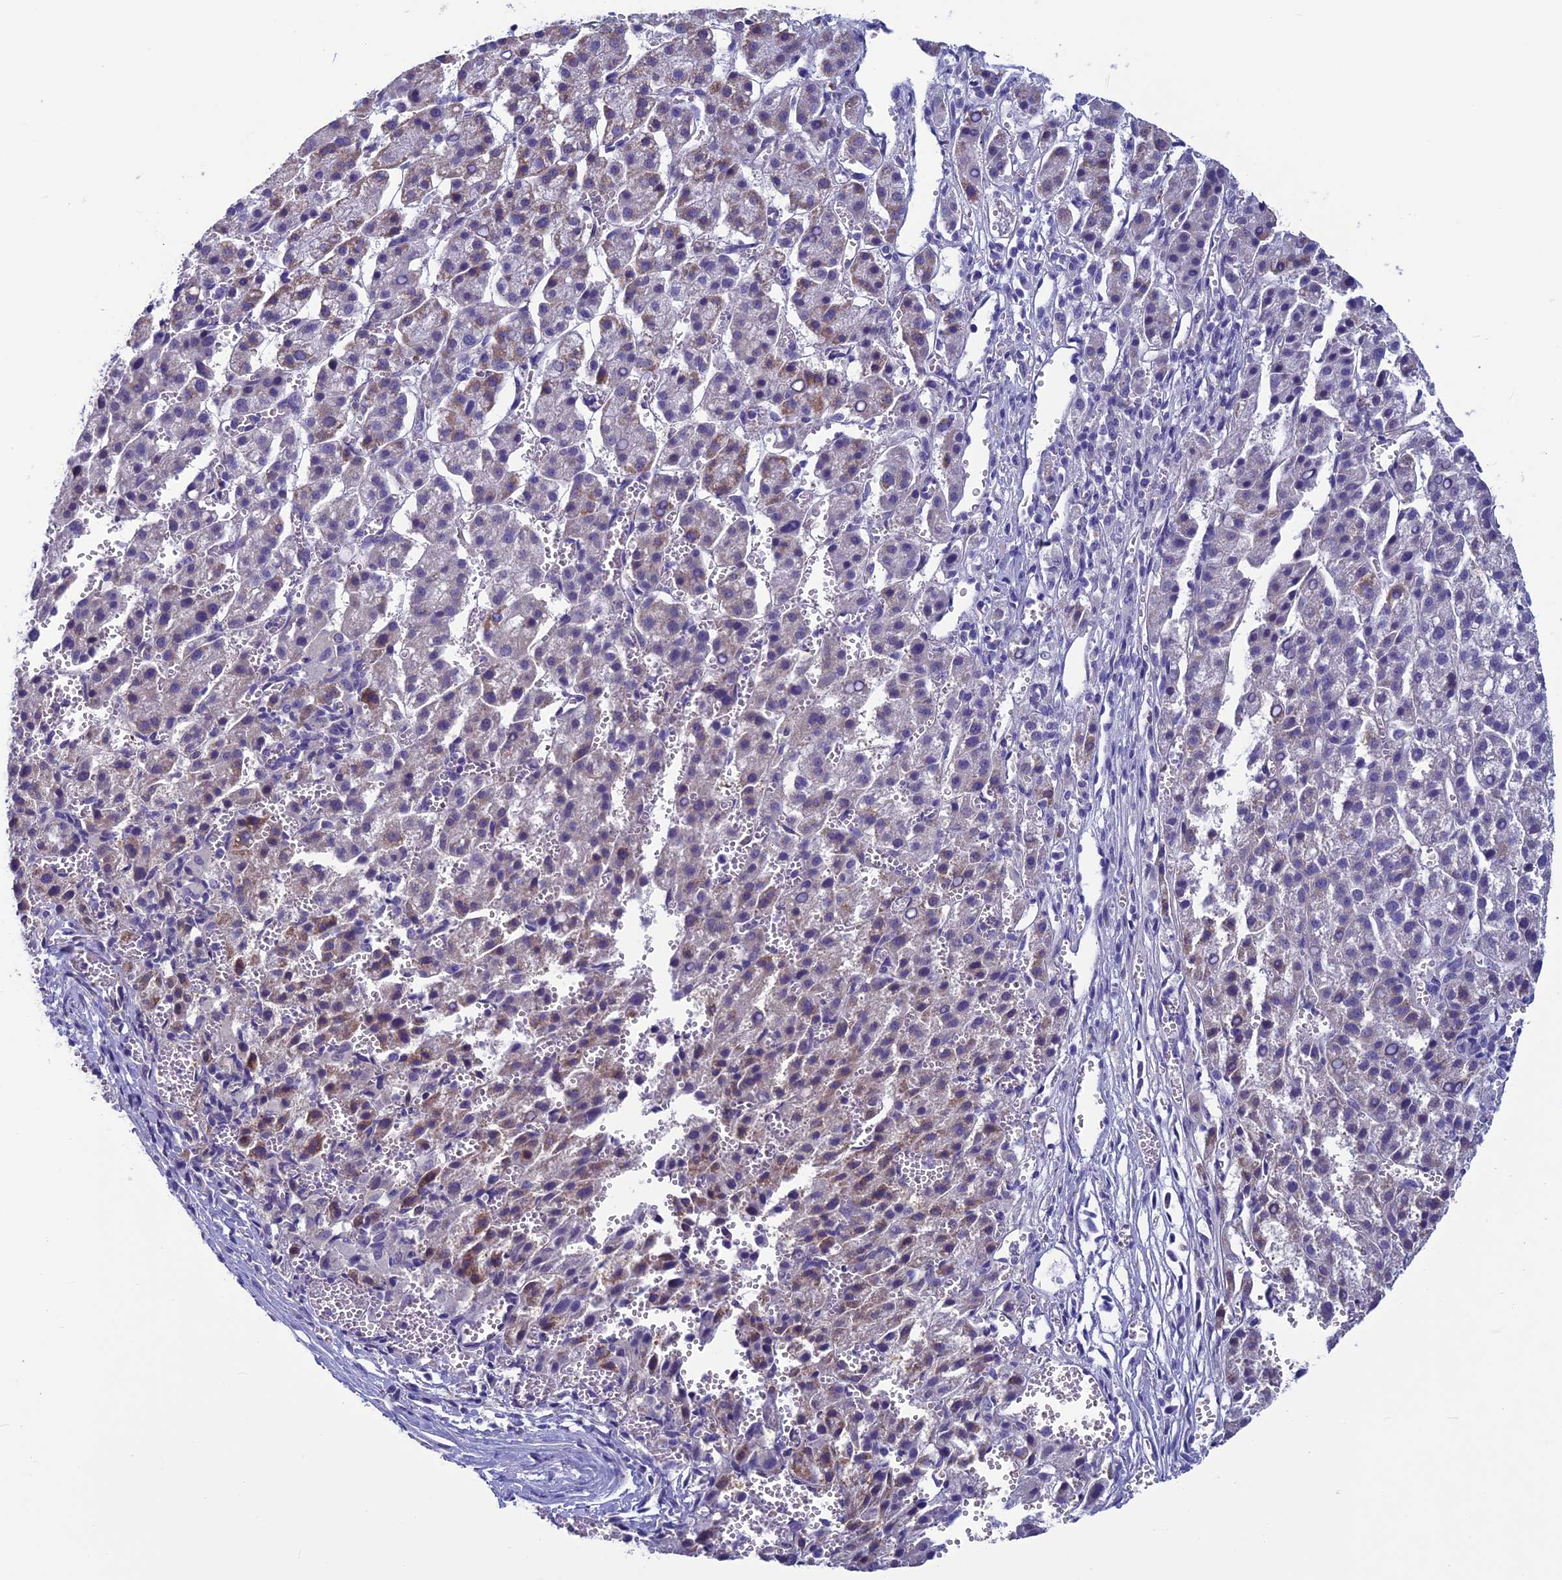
{"staining": {"intensity": "negative", "quantity": "none", "location": "none"}, "tissue": "liver cancer", "cell_type": "Tumor cells", "image_type": "cancer", "snomed": [{"axis": "morphology", "description": "Carcinoma, Hepatocellular, NOS"}, {"axis": "topography", "description": "Liver"}], "caption": "This micrograph is of liver cancer stained with immunohistochemistry to label a protein in brown with the nuclei are counter-stained blue. There is no staining in tumor cells.", "gene": "MFSD12", "patient": {"sex": "female", "age": 58}}